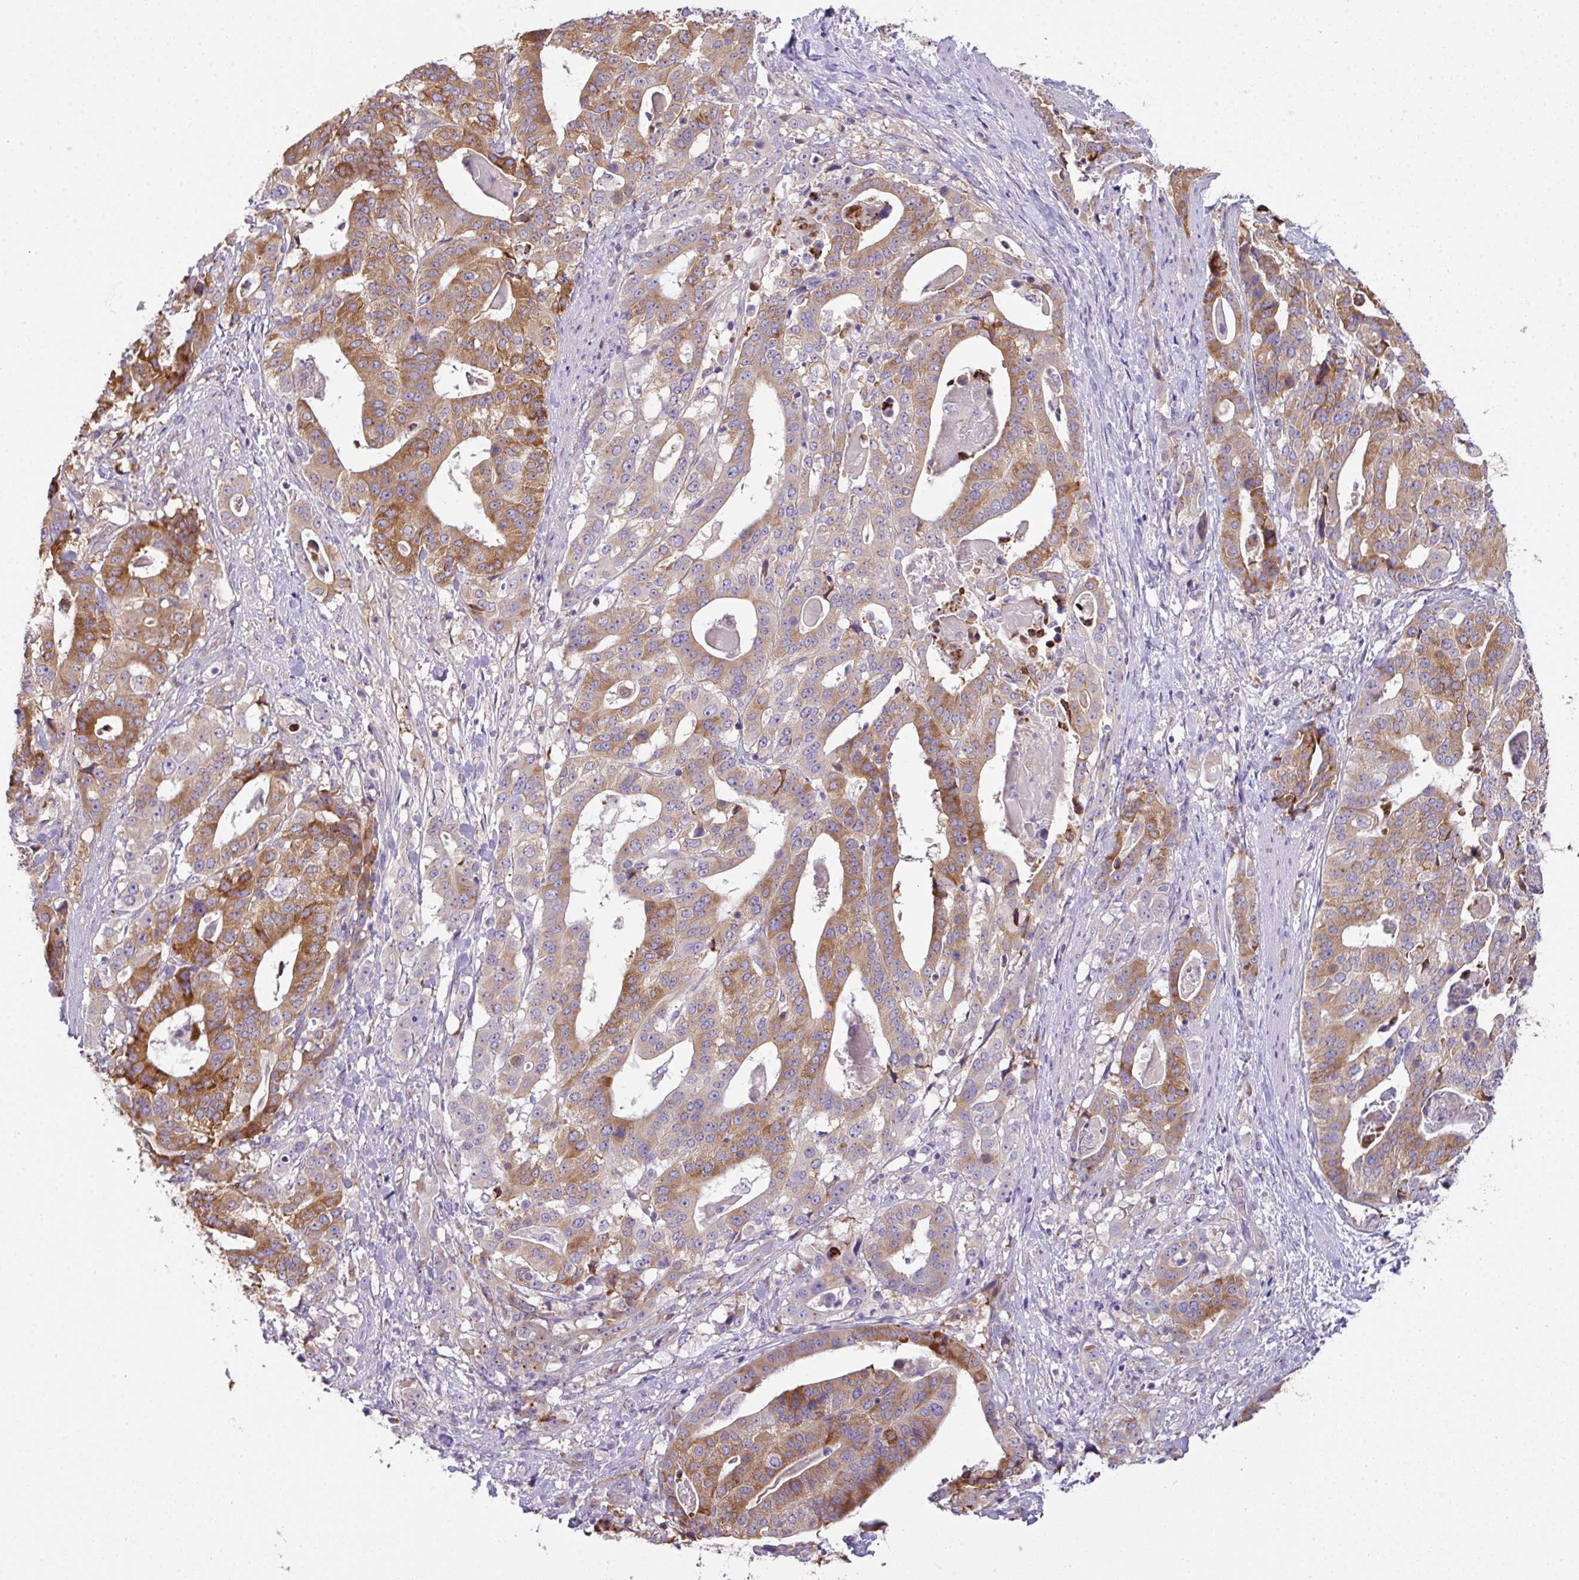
{"staining": {"intensity": "moderate", "quantity": ">75%", "location": "cytoplasmic/membranous"}, "tissue": "stomach cancer", "cell_type": "Tumor cells", "image_type": "cancer", "snomed": [{"axis": "morphology", "description": "Adenocarcinoma, NOS"}, {"axis": "topography", "description": "Stomach"}], "caption": "This is a micrograph of immunohistochemistry (IHC) staining of stomach cancer, which shows moderate positivity in the cytoplasmic/membranous of tumor cells.", "gene": "PIK3R5", "patient": {"sex": "male", "age": 48}}